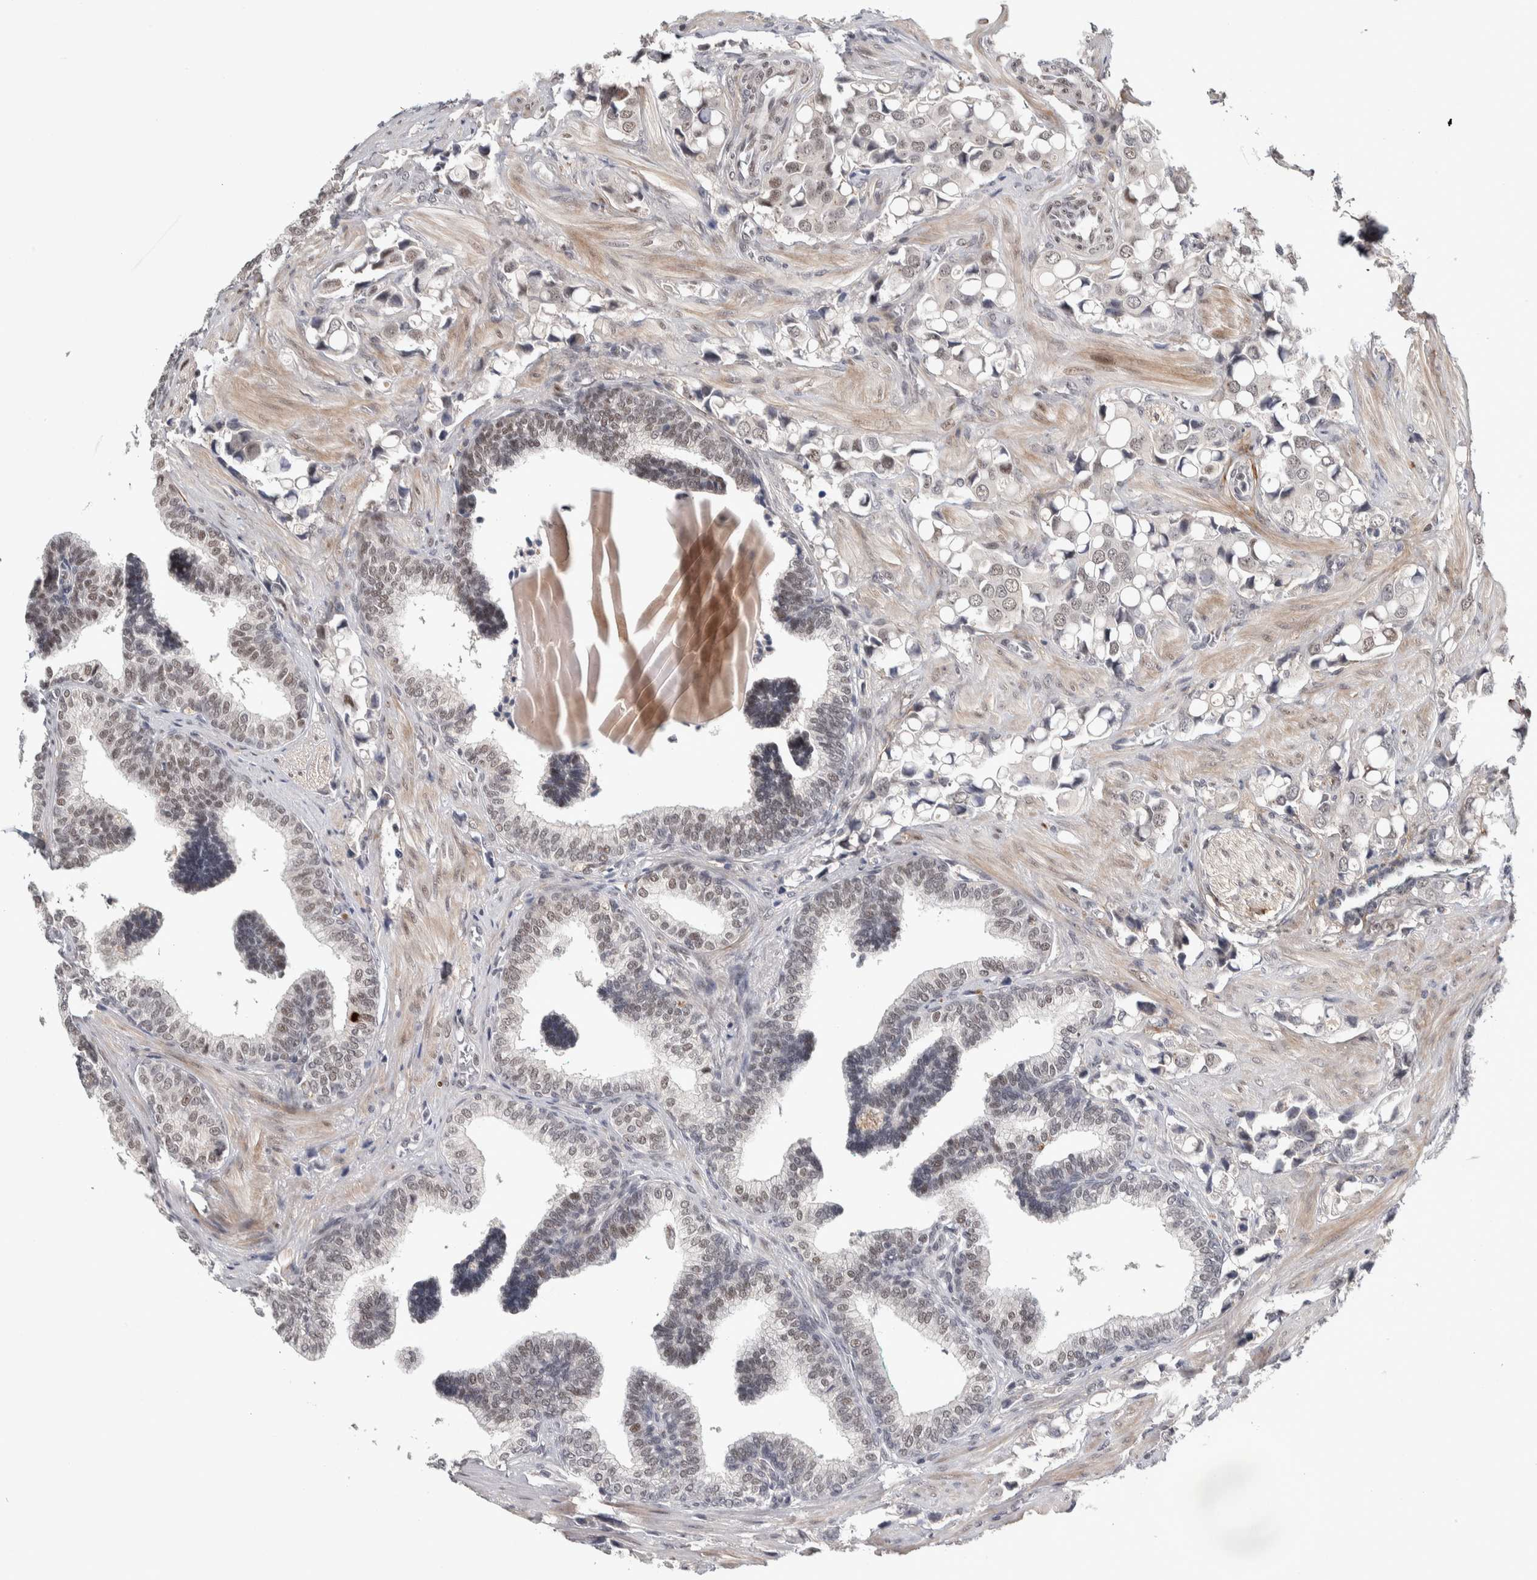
{"staining": {"intensity": "weak", "quantity": "25%-75%", "location": "nuclear"}, "tissue": "prostate cancer", "cell_type": "Tumor cells", "image_type": "cancer", "snomed": [{"axis": "morphology", "description": "Adenocarcinoma, High grade"}, {"axis": "topography", "description": "Prostate"}], "caption": "A micrograph of human prostate cancer stained for a protein demonstrates weak nuclear brown staining in tumor cells.", "gene": "ASPN", "patient": {"sex": "male", "age": 52}}